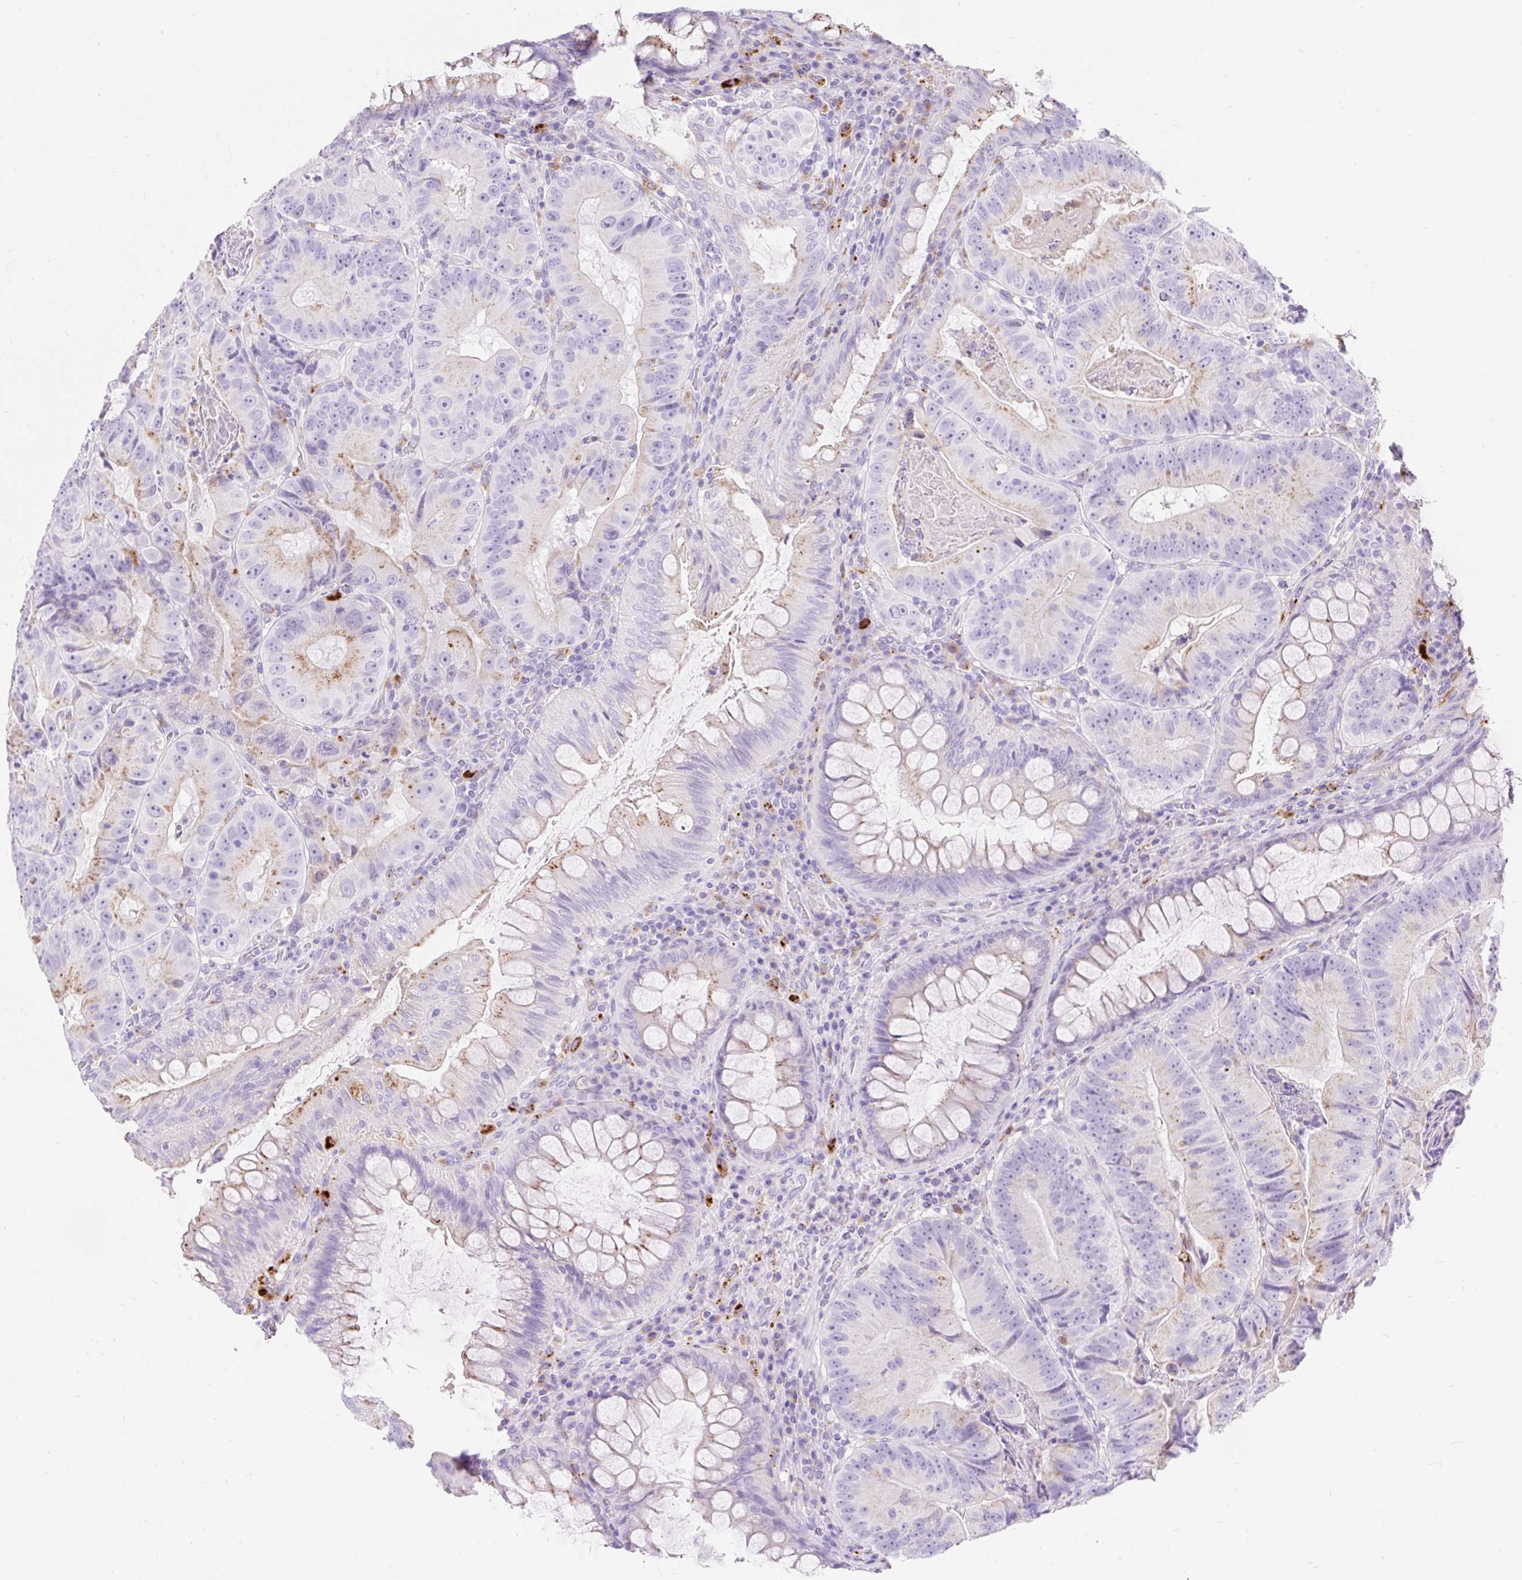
{"staining": {"intensity": "moderate", "quantity": "<25%", "location": "cytoplasmic/membranous"}, "tissue": "colorectal cancer", "cell_type": "Tumor cells", "image_type": "cancer", "snomed": [{"axis": "morphology", "description": "Adenocarcinoma, NOS"}, {"axis": "topography", "description": "Colon"}], "caption": "Colorectal cancer (adenocarcinoma) tissue shows moderate cytoplasmic/membranous expression in about <25% of tumor cells, visualized by immunohistochemistry.", "gene": "HEXB", "patient": {"sex": "female", "age": 86}}